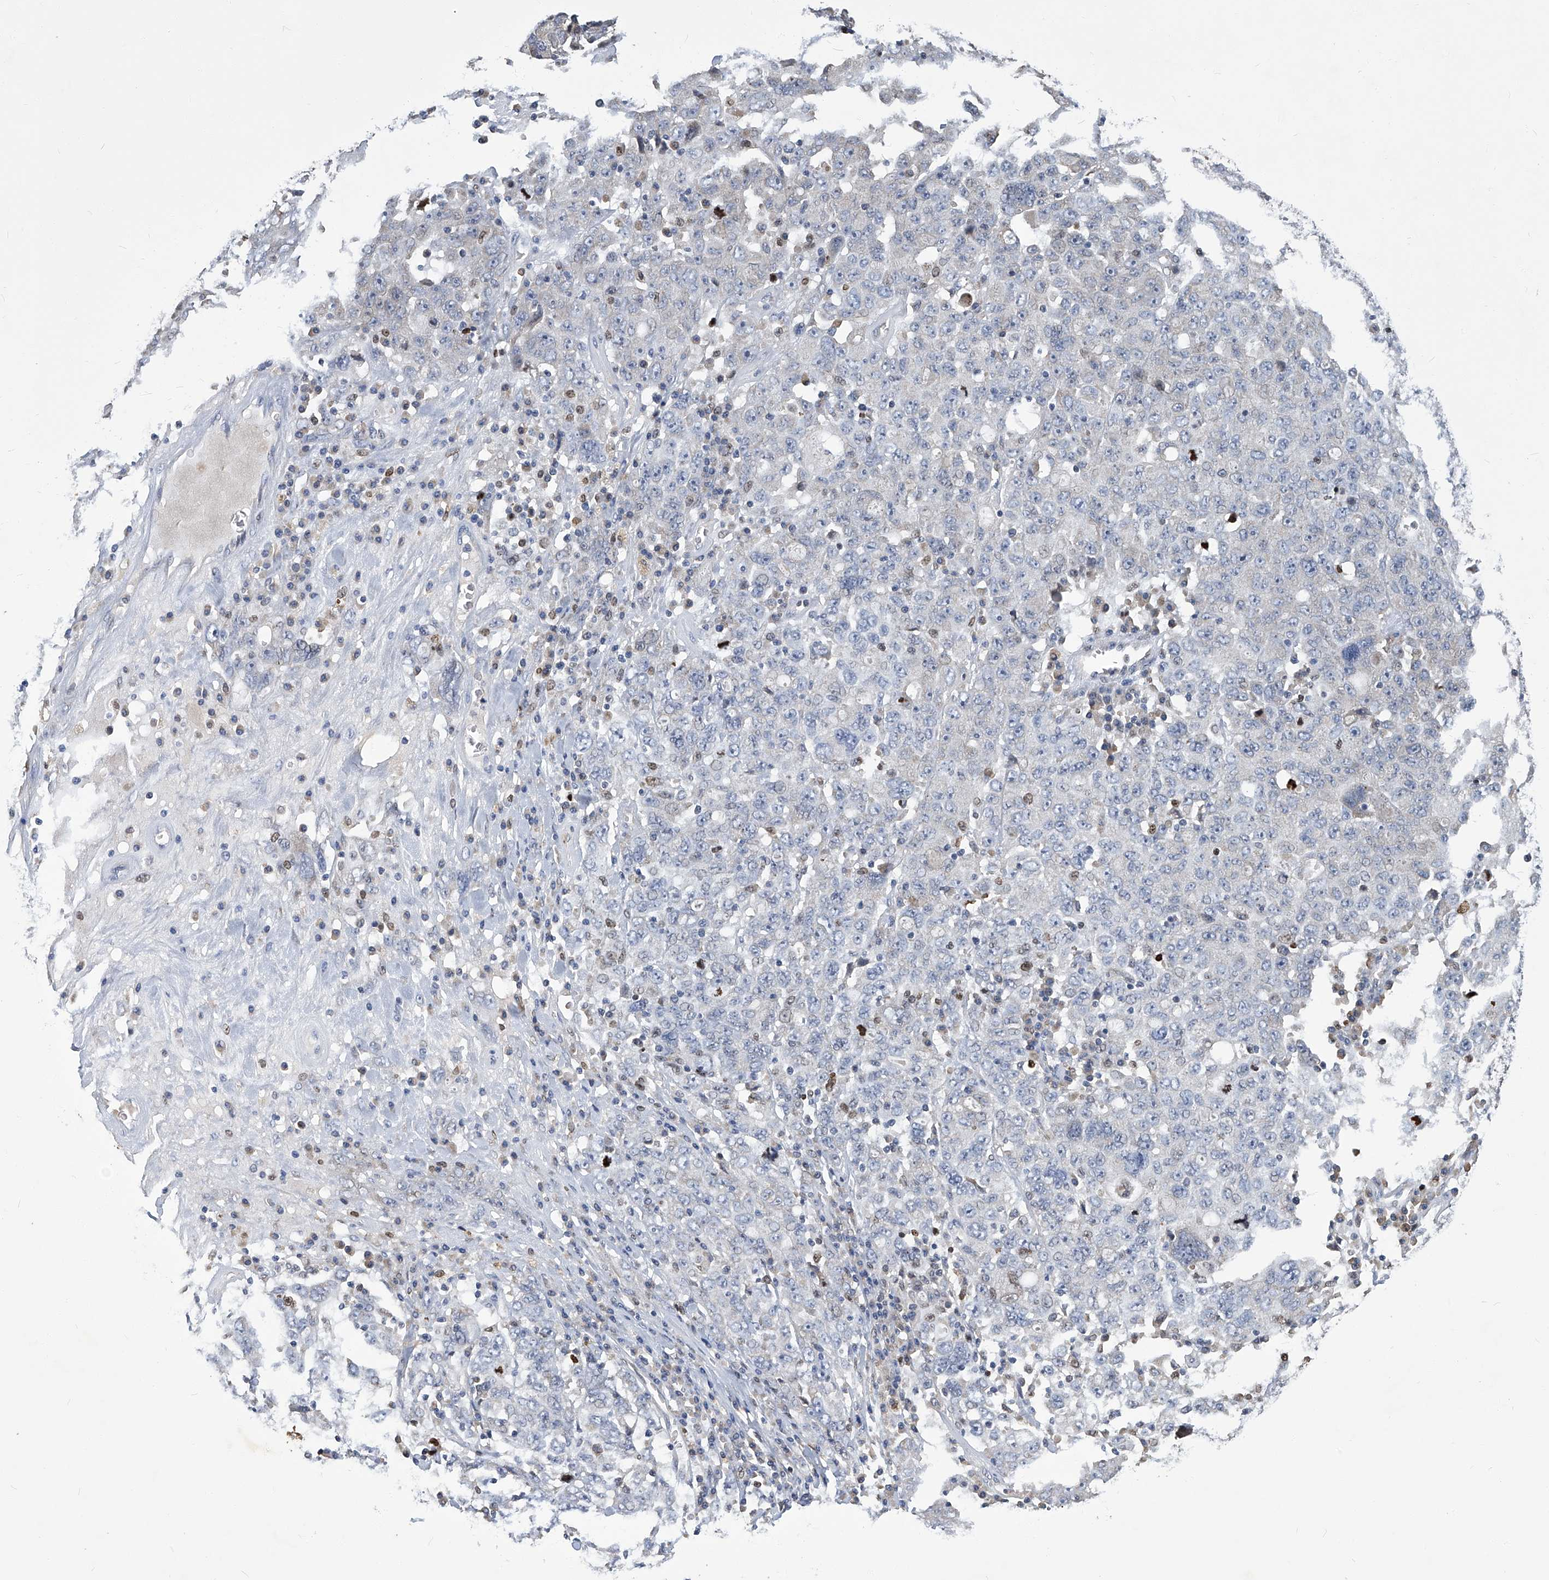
{"staining": {"intensity": "negative", "quantity": "none", "location": "none"}, "tissue": "ovarian cancer", "cell_type": "Tumor cells", "image_type": "cancer", "snomed": [{"axis": "morphology", "description": "Carcinoma, endometroid"}, {"axis": "topography", "description": "Ovary"}], "caption": "Histopathology image shows no significant protein positivity in tumor cells of ovarian endometroid carcinoma.", "gene": "TGFBR1", "patient": {"sex": "female", "age": 62}}